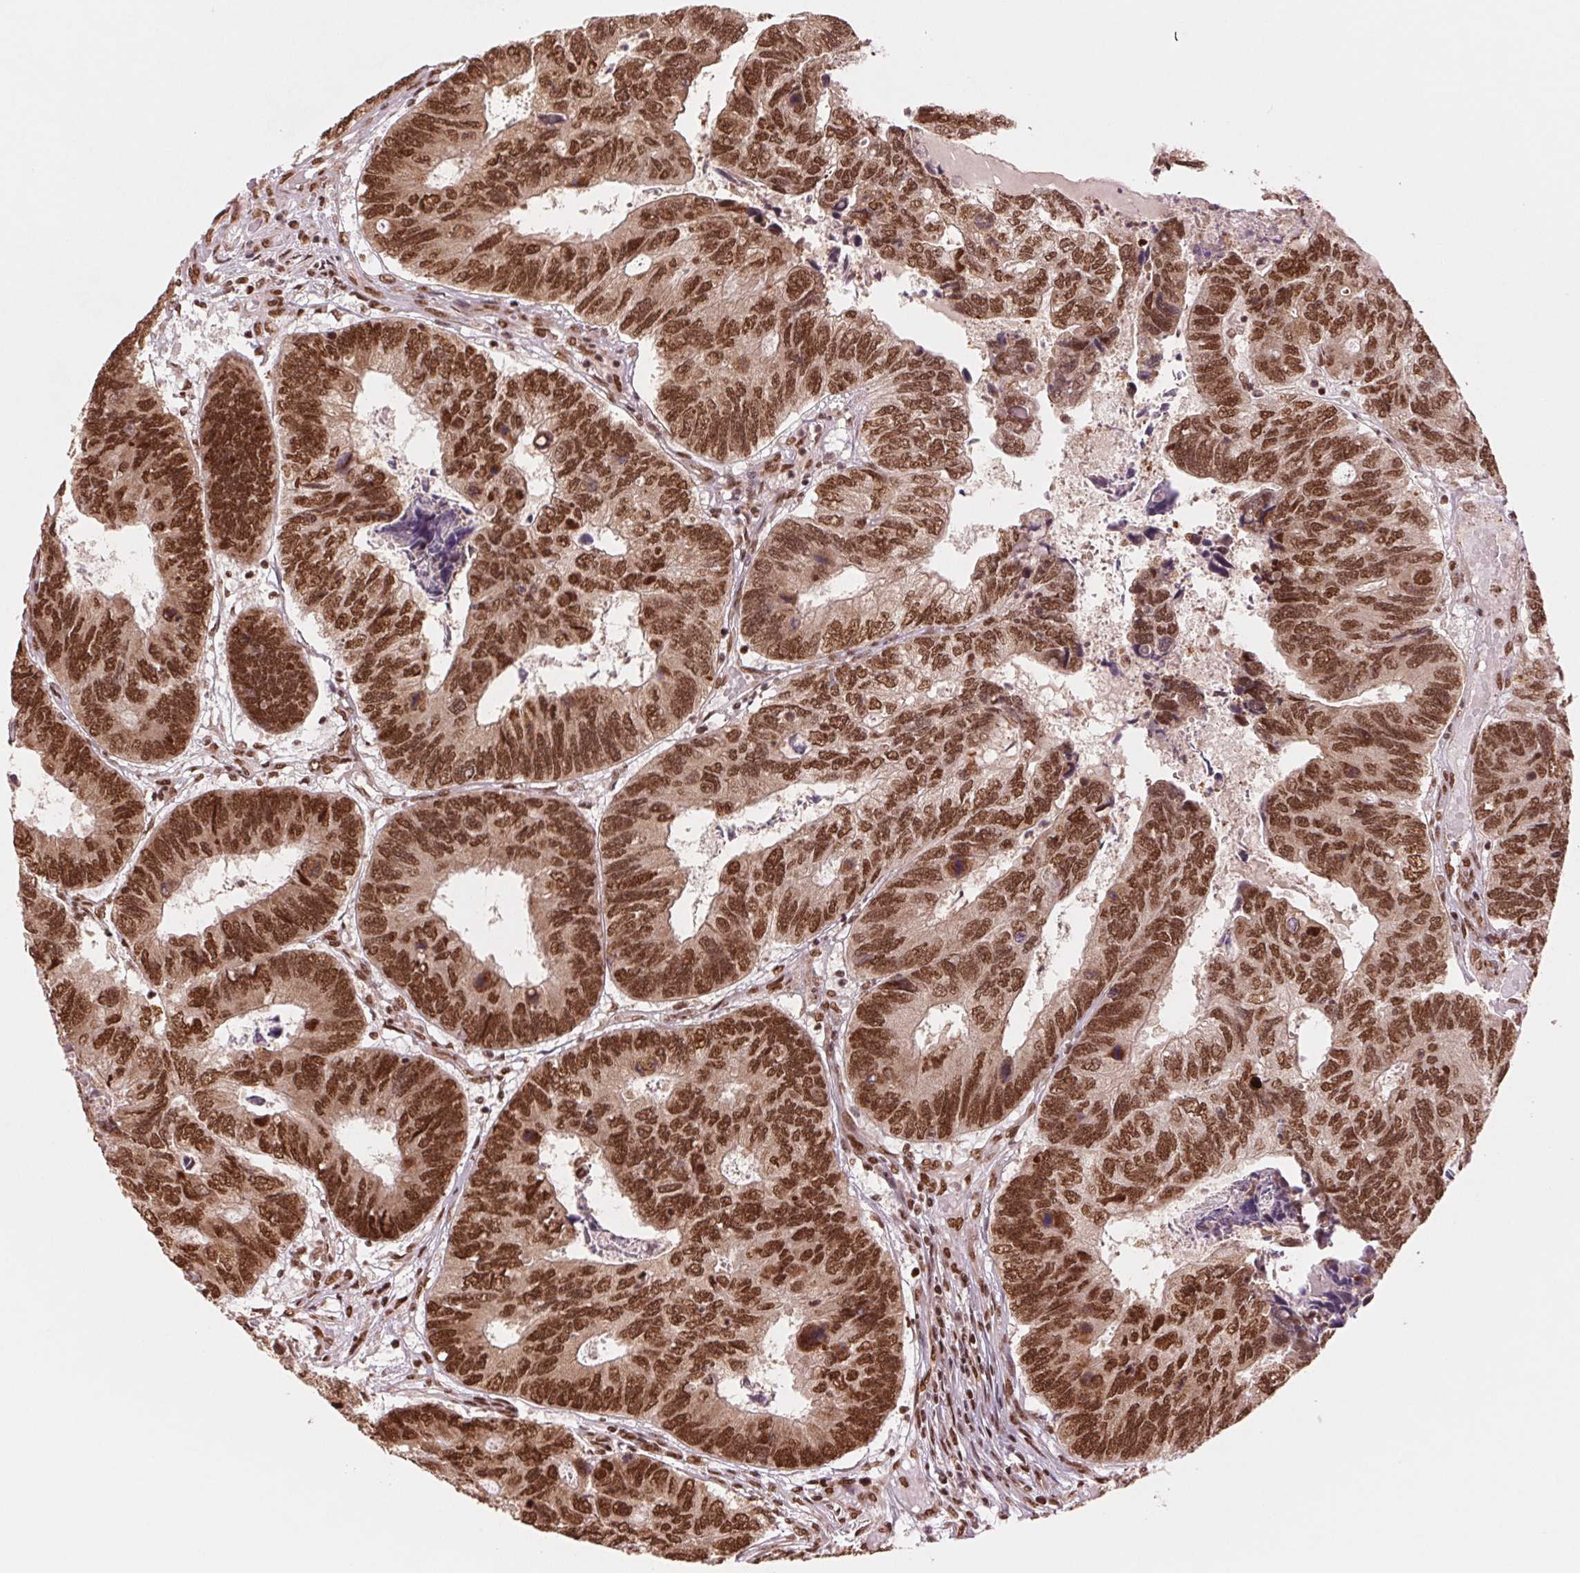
{"staining": {"intensity": "strong", "quantity": ">75%", "location": "nuclear"}, "tissue": "colorectal cancer", "cell_type": "Tumor cells", "image_type": "cancer", "snomed": [{"axis": "morphology", "description": "Adenocarcinoma, NOS"}, {"axis": "topography", "description": "Colon"}], "caption": "A micrograph of human adenocarcinoma (colorectal) stained for a protein shows strong nuclear brown staining in tumor cells. The staining is performed using DAB brown chromogen to label protein expression. The nuclei are counter-stained blue using hematoxylin.", "gene": "TTLL9", "patient": {"sex": "female", "age": 67}}